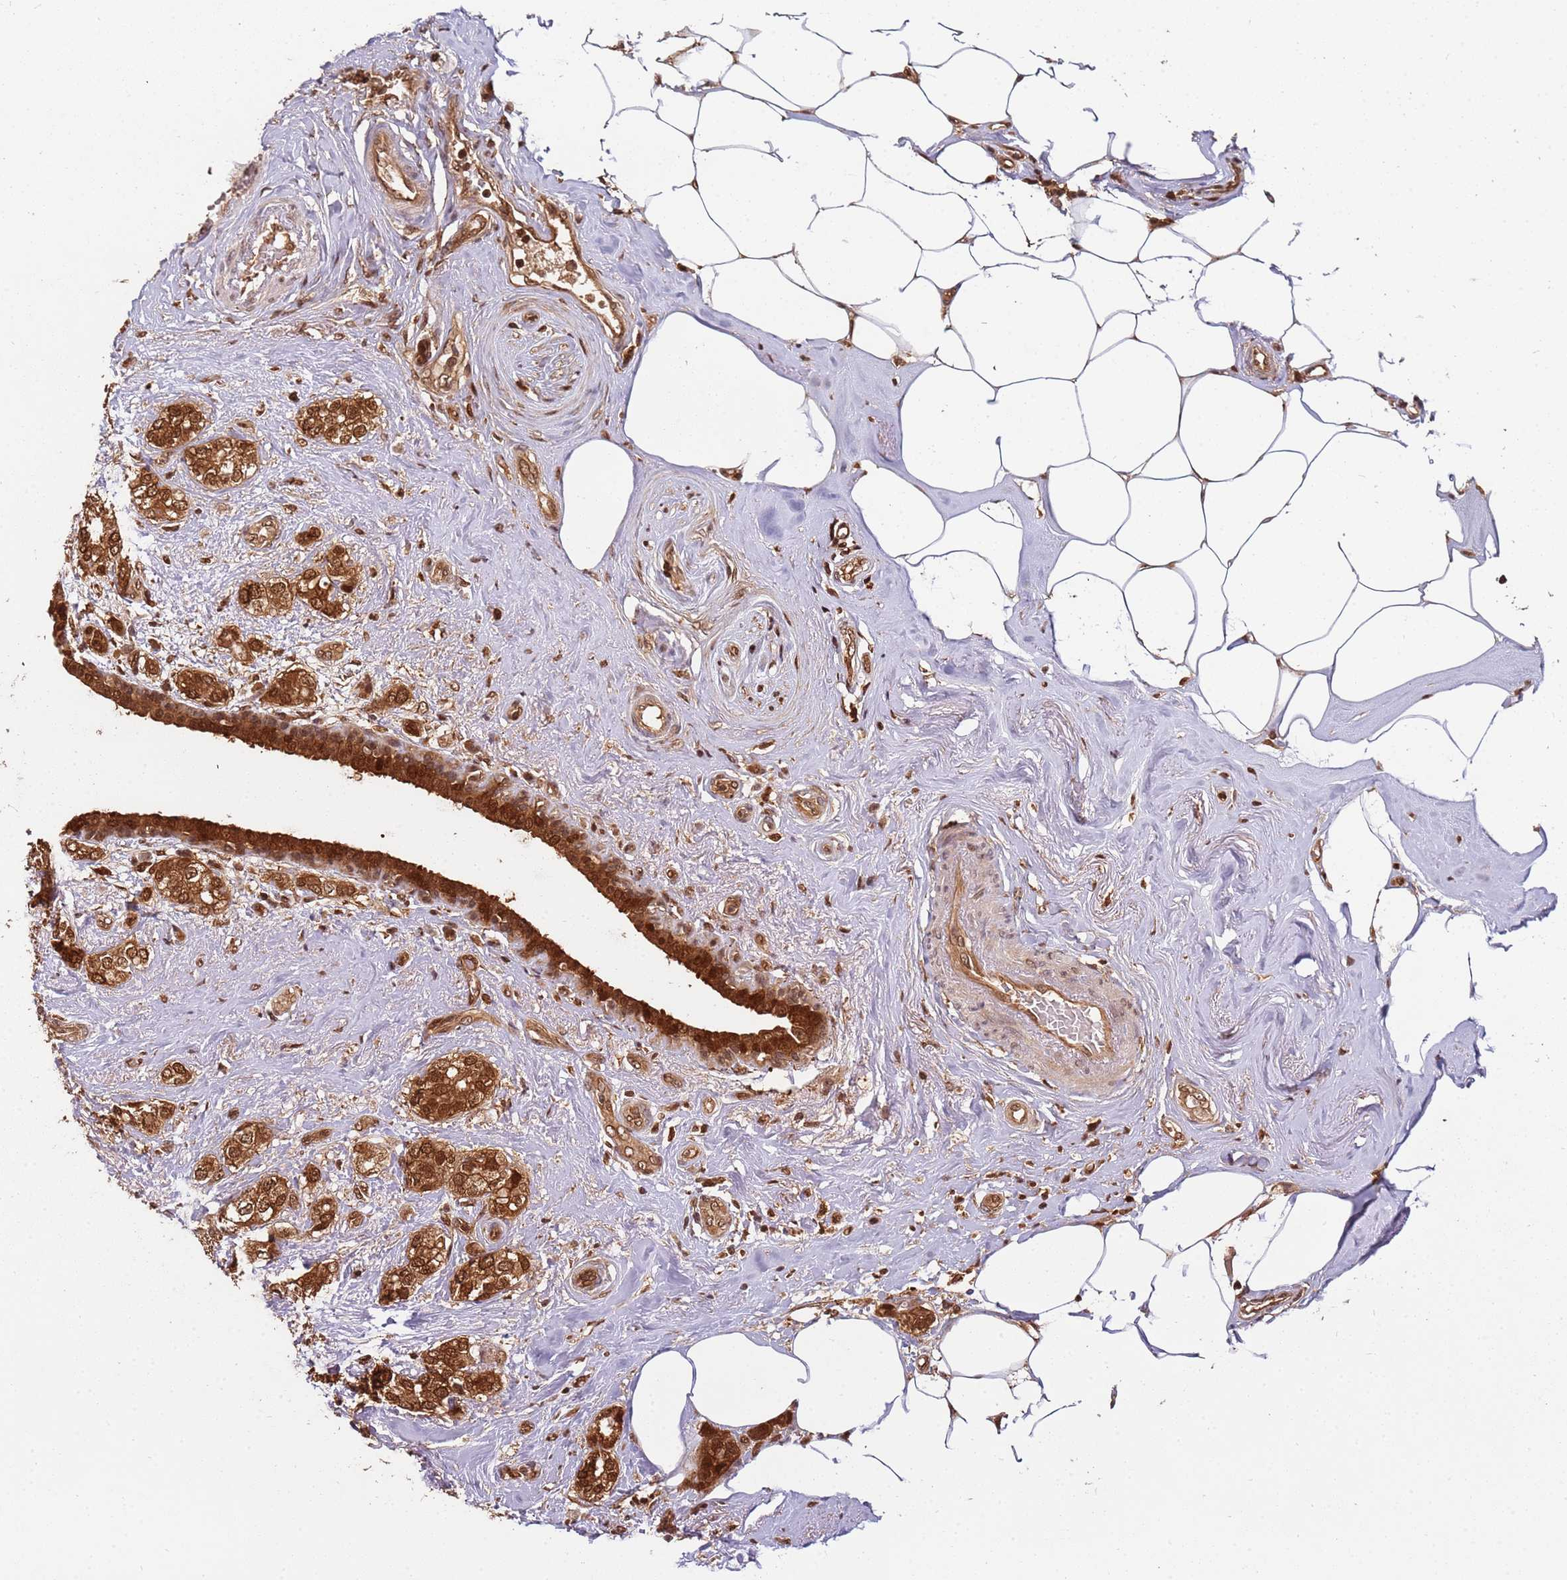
{"staining": {"intensity": "strong", "quantity": ">75%", "location": "cytoplasmic/membranous,nuclear"}, "tissue": "breast cancer", "cell_type": "Tumor cells", "image_type": "cancer", "snomed": [{"axis": "morphology", "description": "Duct carcinoma"}, {"axis": "topography", "description": "Breast"}], "caption": "This photomicrograph shows breast cancer stained with IHC to label a protein in brown. The cytoplasmic/membranous and nuclear of tumor cells show strong positivity for the protein. Nuclei are counter-stained blue.", "gene": "PGLS", "patient": {"sex": "female", "age": 73}}